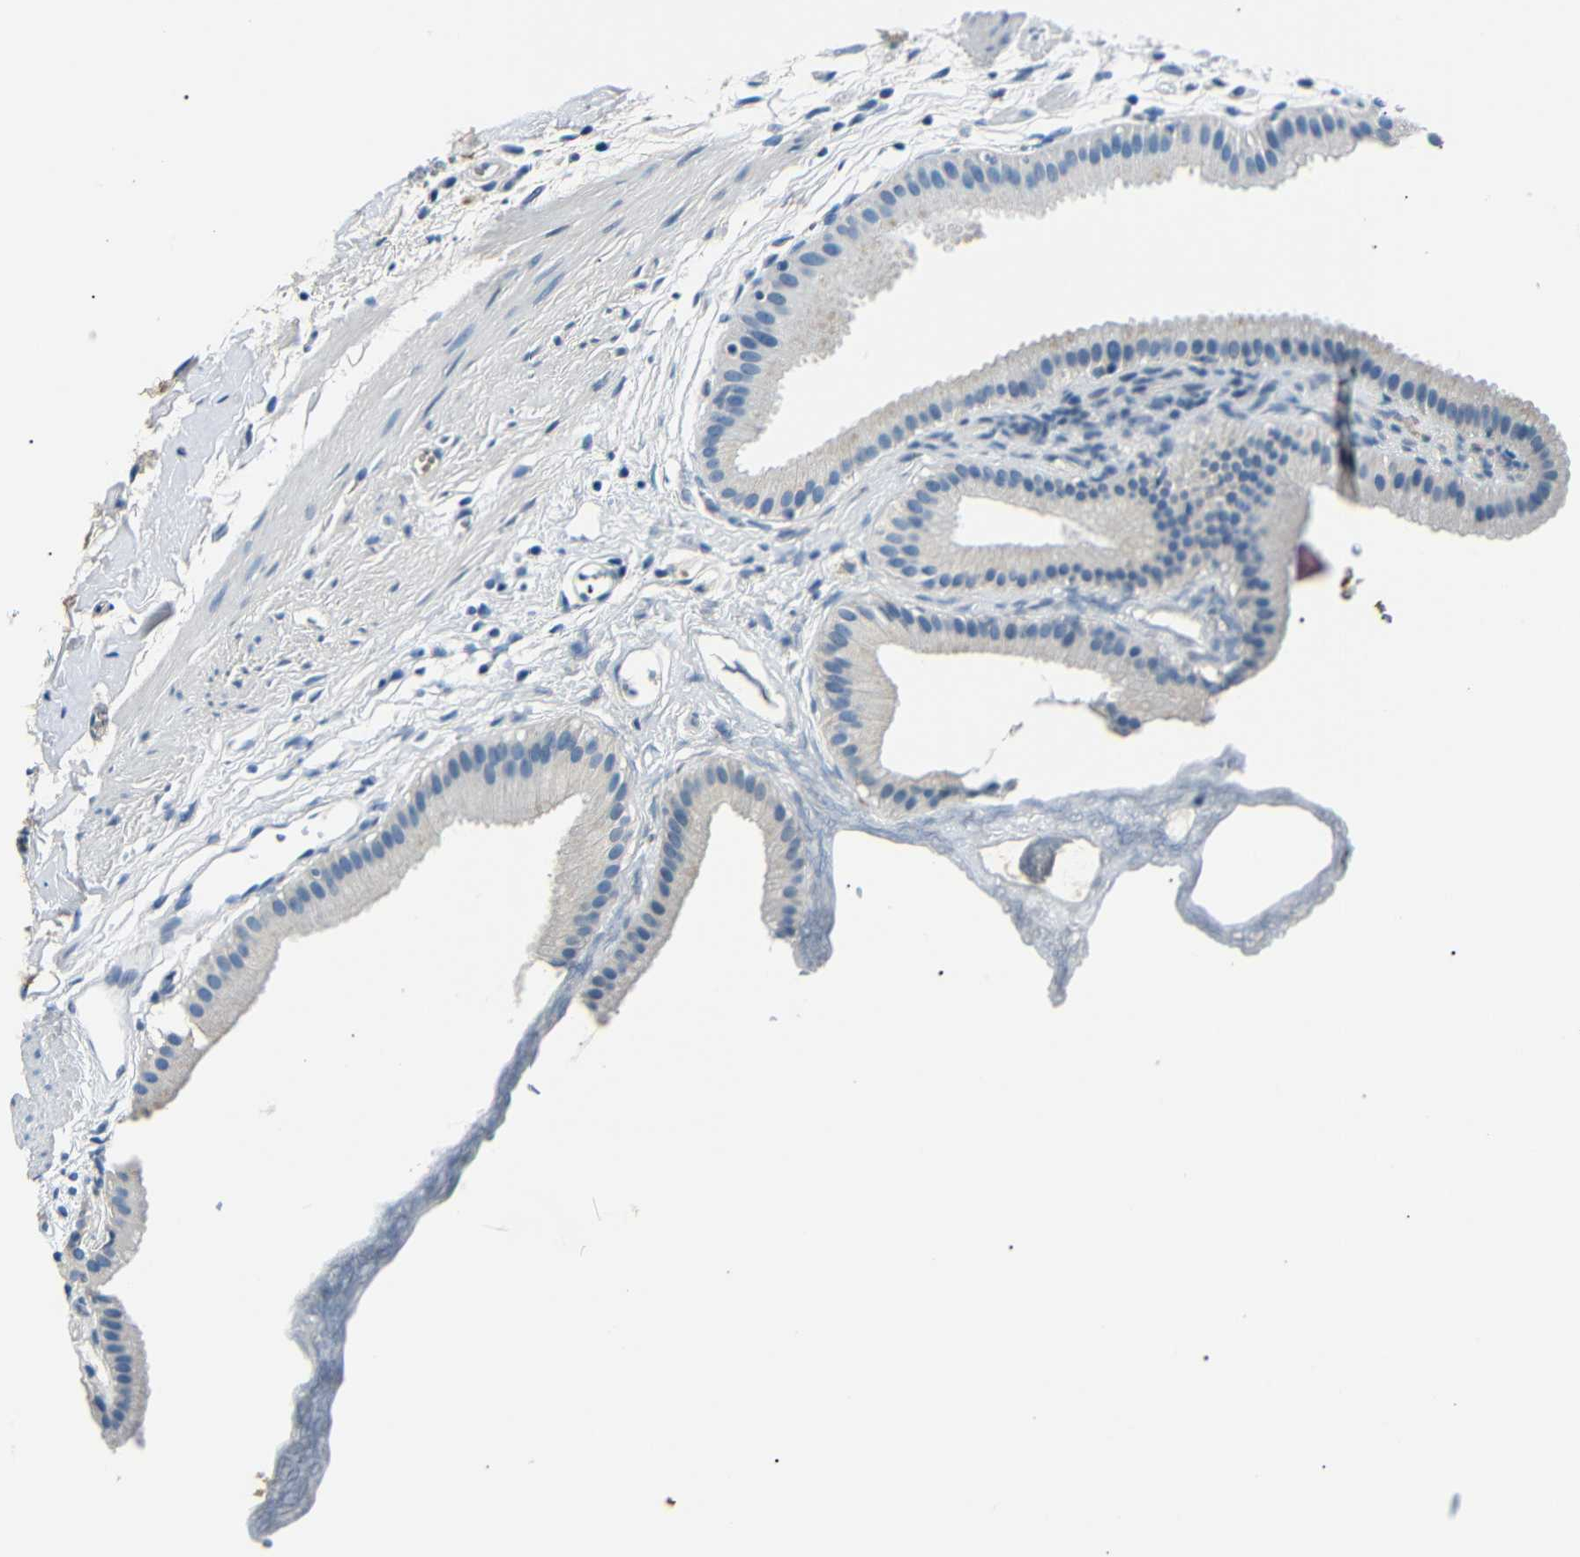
{"staining": {"intensity": "negative", "quantity": "none", "location": "none"}, "tissue": "gallbladder", "cell_type": "Glandular cells", "image_type": "normal", "snomed": [{"axis": "morphology", "description": "Normal tissue, NOS"}, {"axis": "topography", "description": "Gallbladder"}], "caption": "Glandular cells show no significant protein expression in unremarkable gallbladder. (DAB (3,3'-diaminobenzidine) IHC, high magnification).", "gene": "LHCGR", "patient": {"sex": "female", "age": 64}}